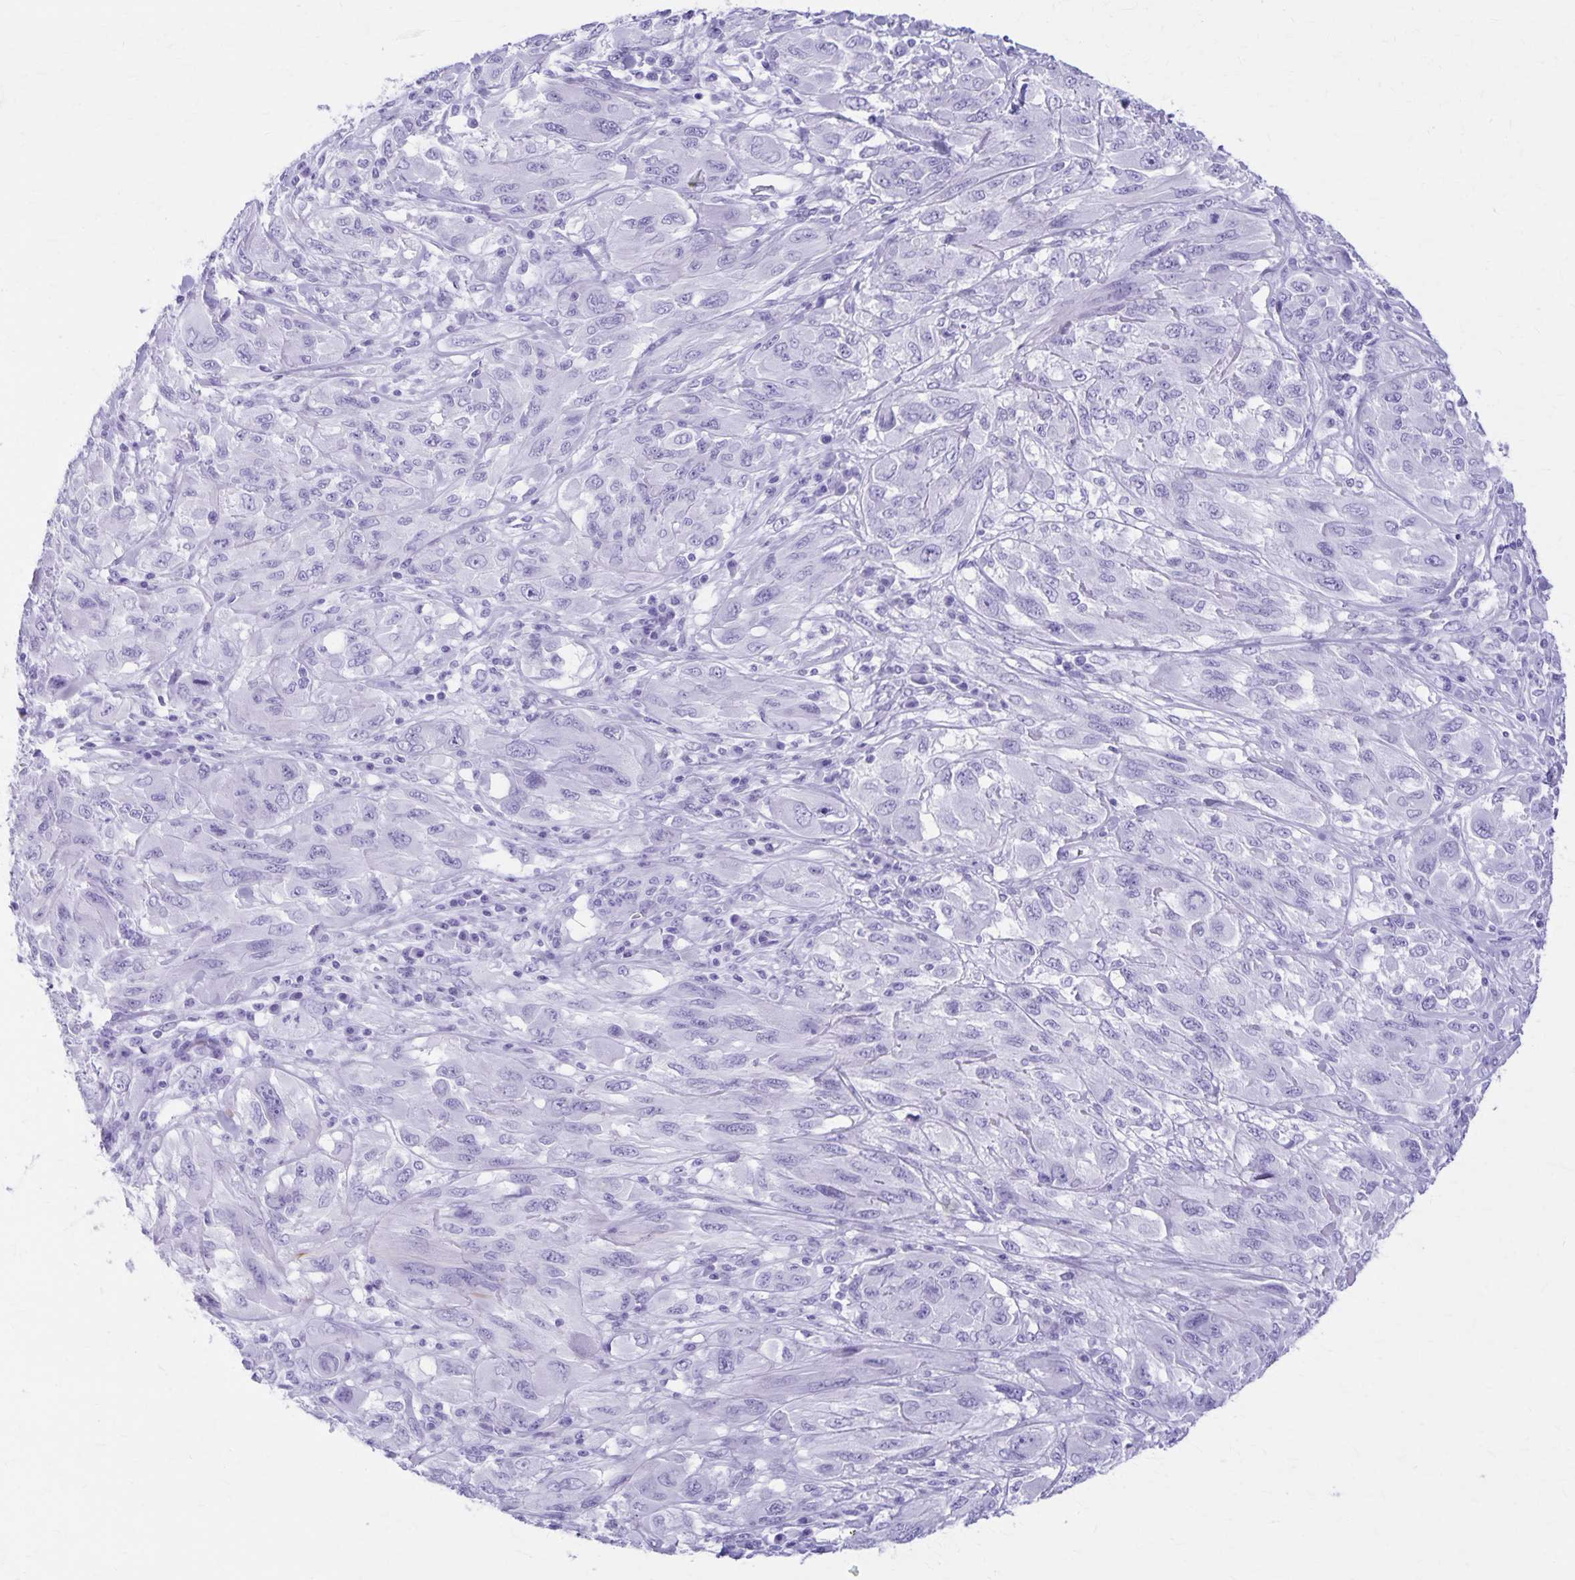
{"staining": {"intensity": "negative", "quantity": "none", "location": "none"}, "tissue": "melanoma", "cell_type": "Tumor cells", "image_type": "cancer", "snomed": [{"axis": "morphology", "description": "Malignant melanoma, NOS"}, {"axis": "topography", "description": "Skin"}], "caption": "Protein analysis of malignant melanoma reveals no significant staining in tumor cells.", "gene": "DEFA5", "patient": {"sex": "female", "age": 91}}